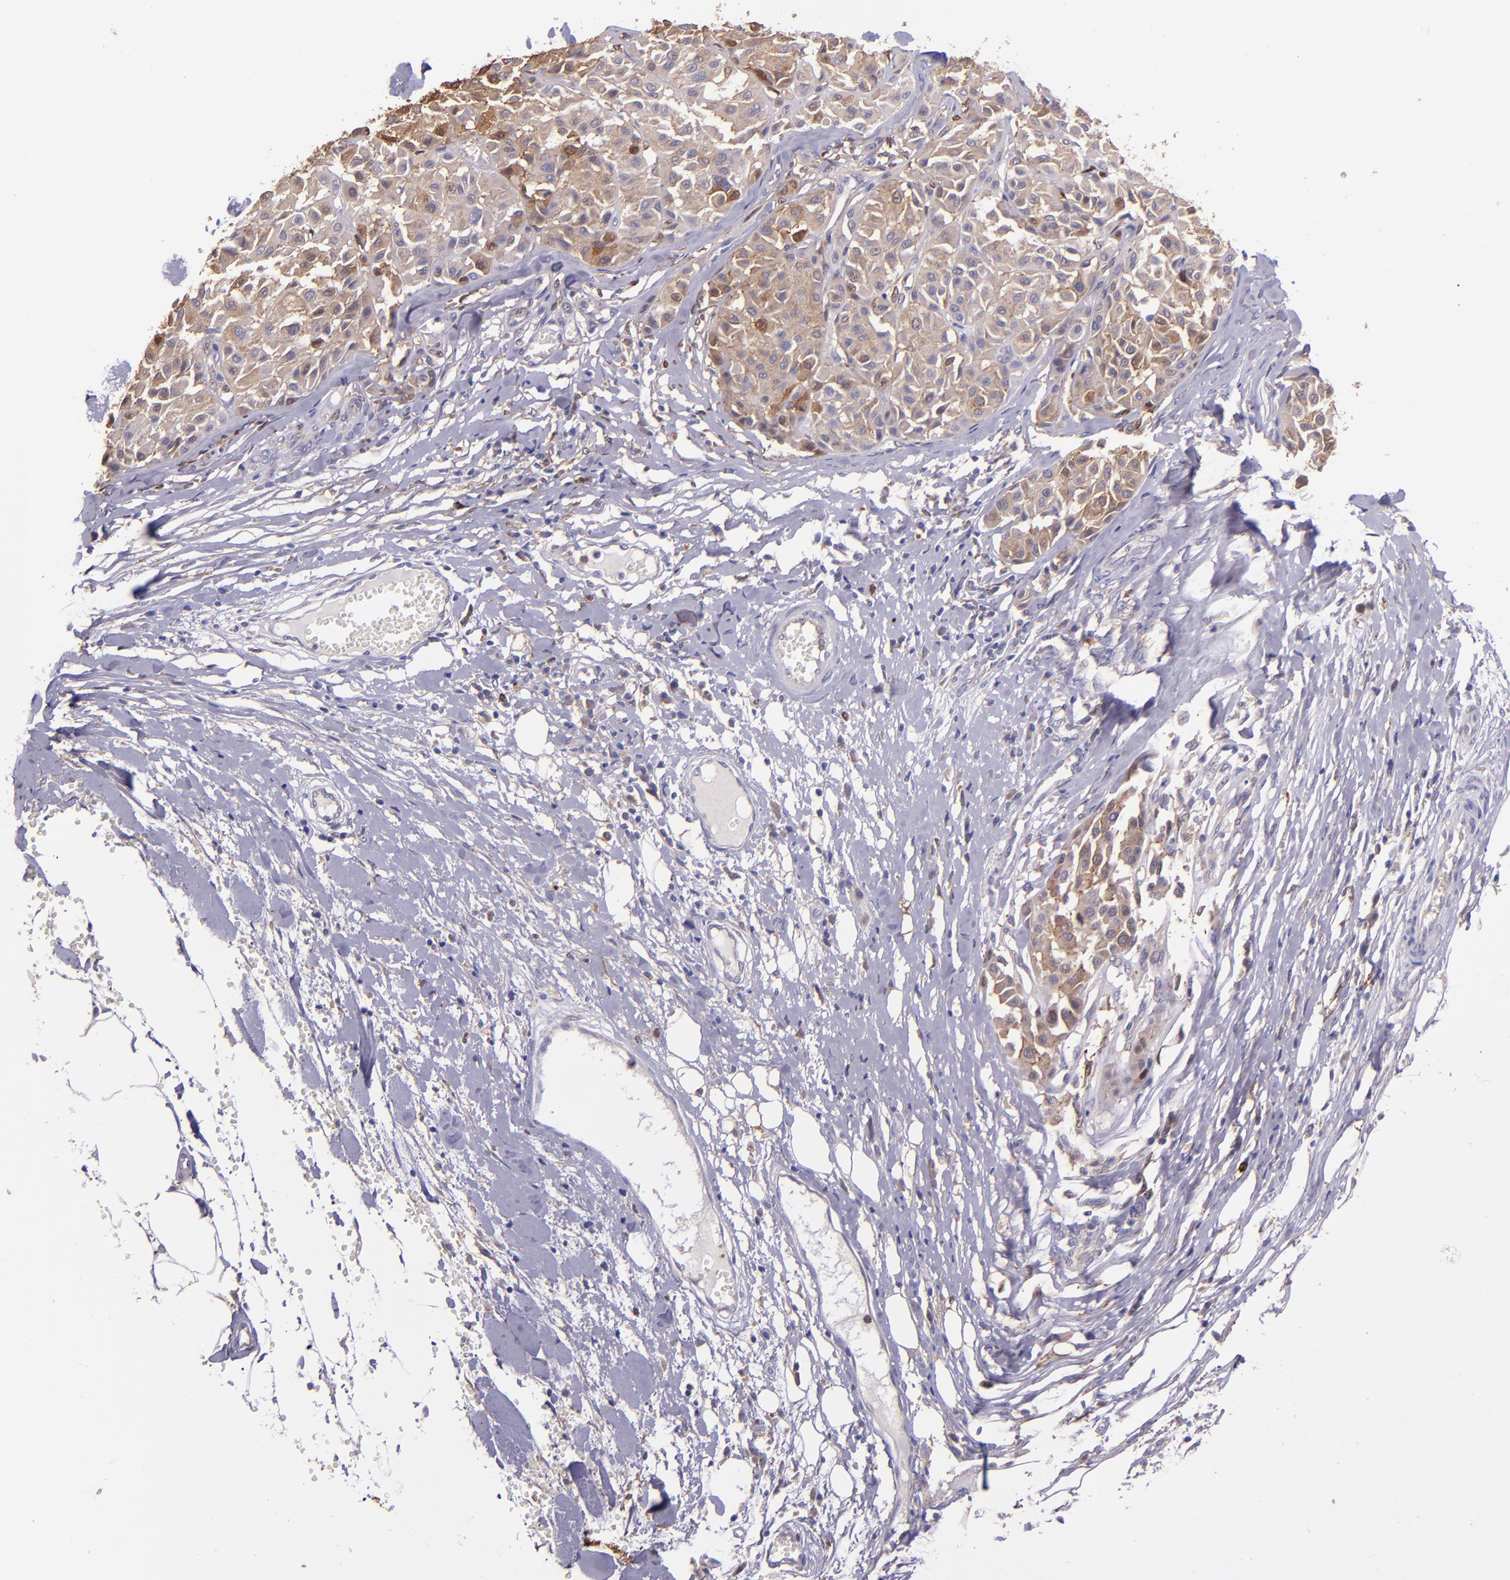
{"staining": {"intensity": "moderate", "quantity": ">75%", "location": "cytoplasmic/membranous"}, "tissue": "melanoma", "cell_type": "Tumor cells", "image_type": "cancer", "snomed": [{"axis": "morphology", "description": "Malignant melanoma, Metastatic site"}, {"axis": "topography", "description": "Soft tissue"}], "caption": "Immunohistochemistry photomicrograph of neoplastic tissue: malignant melanoma (metastatic site) stained using IHC reveals medium levels of moderate protein expression localized specifically in the cytoplasmic/membranous of tumor cells, appearing as a cytoplasmic/membranous brown color.", "gene": "WASHC1", "patient": {"sex": "male", "age": 41}}